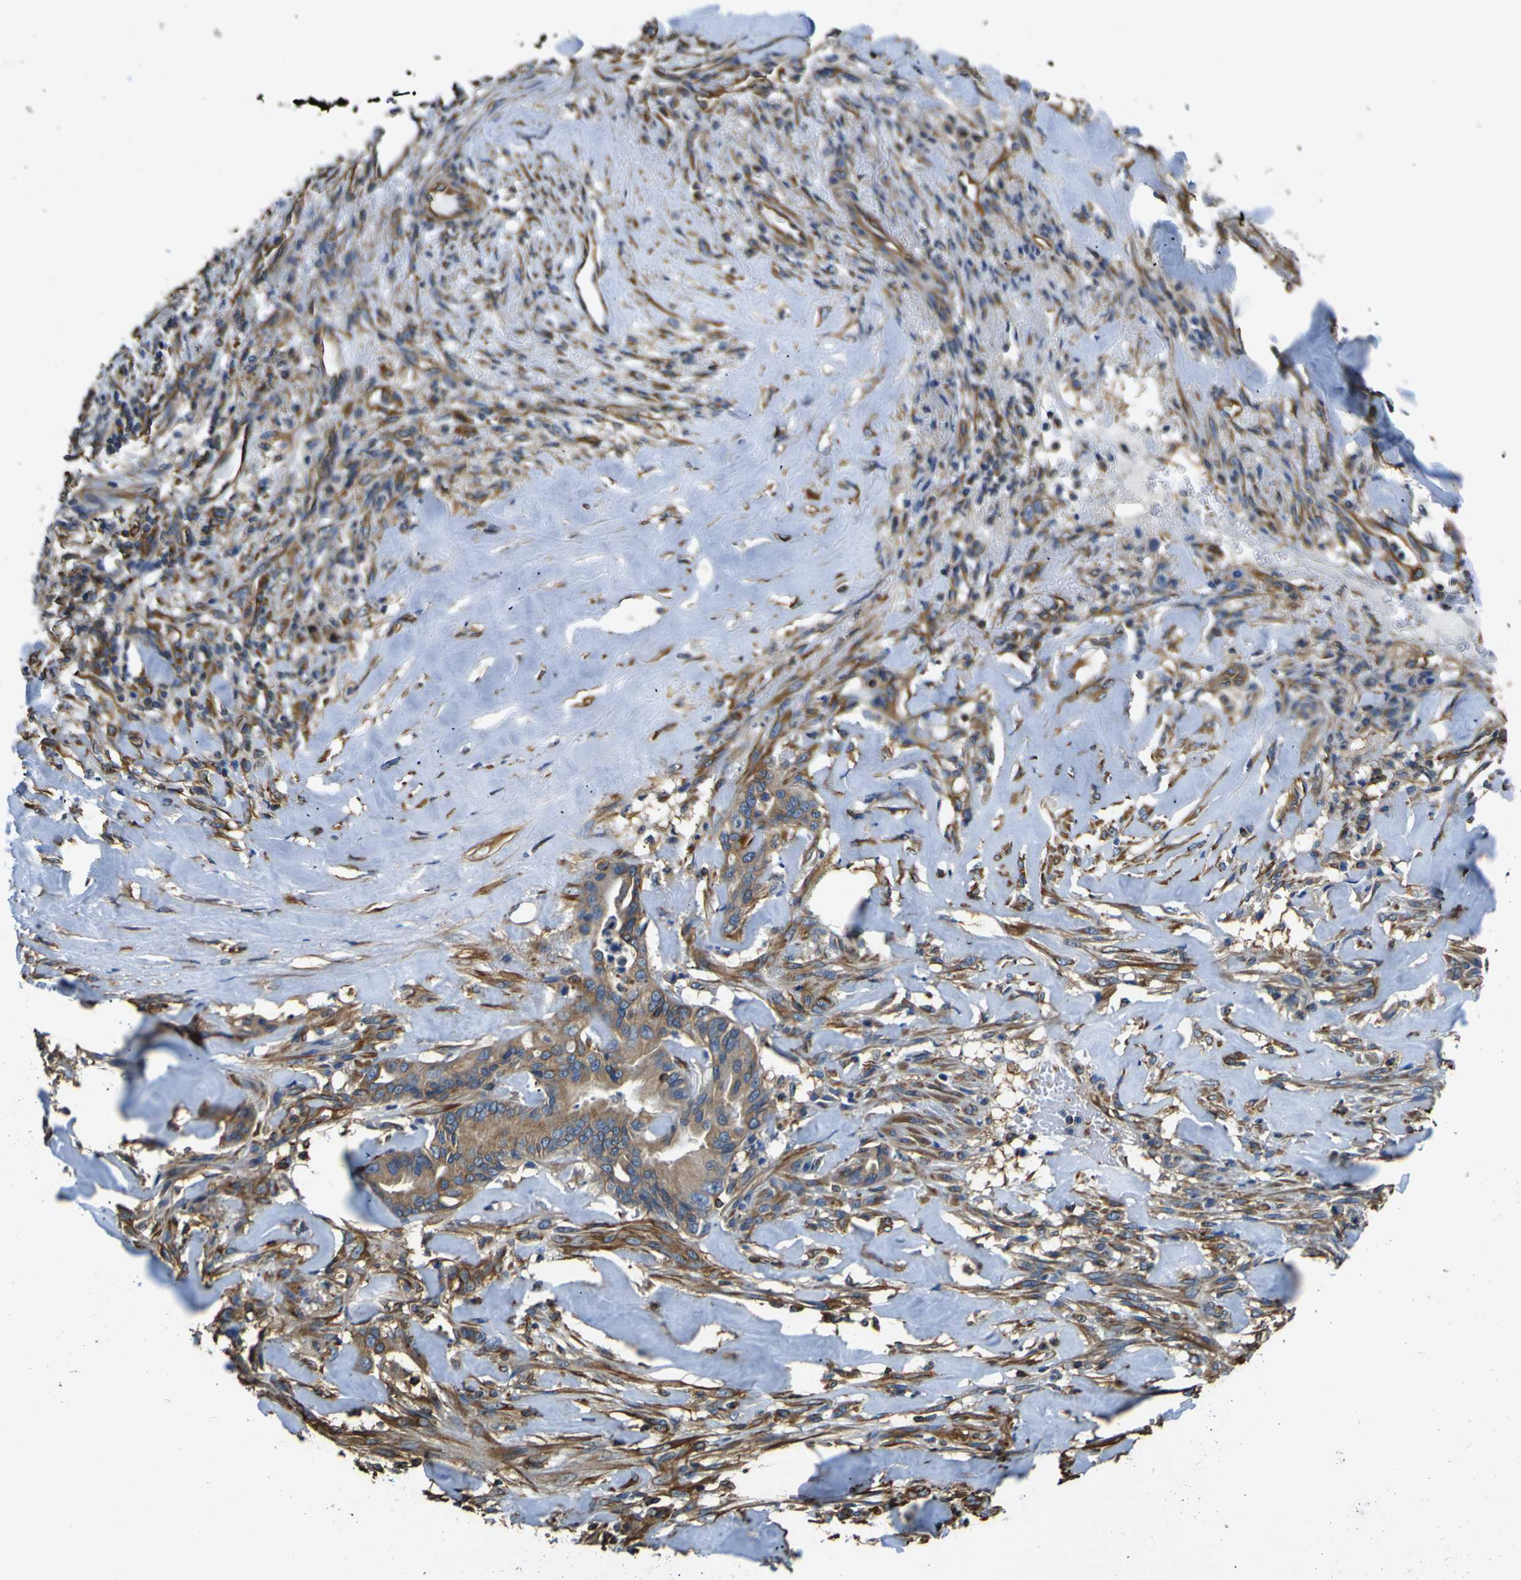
{"staining": {"intensity": "moderate", "quantity": ">75%", "location": "cytoplasmic/membranous"}, "tissue": "liver cancer", "cell_type": "Tumor cells", "image_type": "cancer", "snomed": [{"axis": "morphology", "description": "Cholangiocarcinoma"}, {"axis": "topography", "description": "Liver"}], "caption": "Moderate cytoplasmic/membranous expression is seen in approximately >75% of tumor cells in liver cholangiocarcinoma.", "gene": "TUBB", "patient": {"sex": "female", "age": 67}}